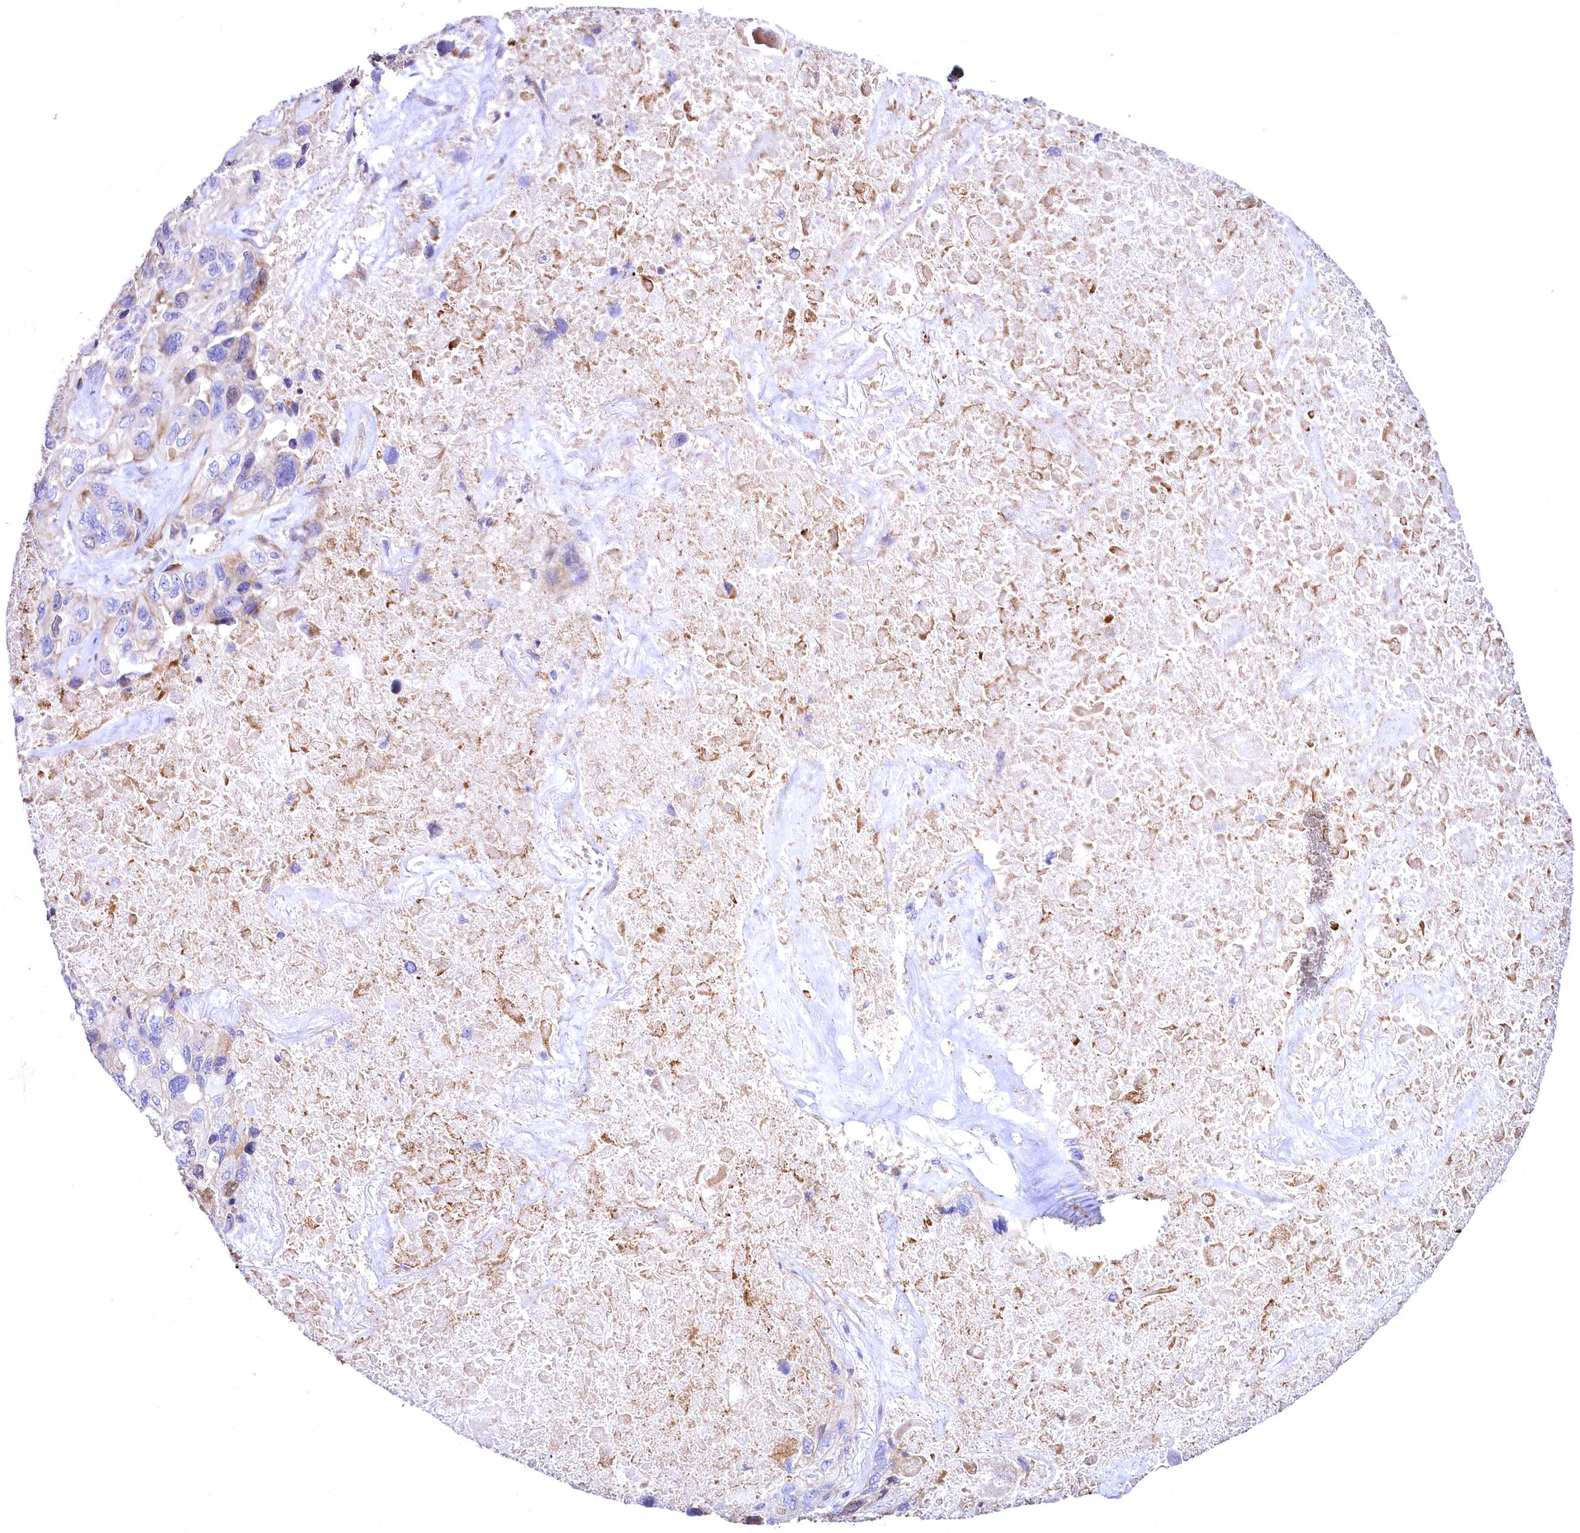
{"staining": {"intensity": "negative", "quantity": "none", "location": "none"}, "tissue": "lung cancer", "cell_type": "Tumor cells", "image_type": "cancer", "snomed": [{"axis": "morphology", "description": "Squamous cell carcinoma, NOS"}, {"axis": "topography", "description": "Lung"}], "caption": "Lung squamous cell carcinoma was stained to show a protein in brown. There is no significant staining in tumor cells. (DAB IHC with hematoxylin counter stain).", "gene": "WNT8A", "patient": {"sex": "female", "age": 73}}